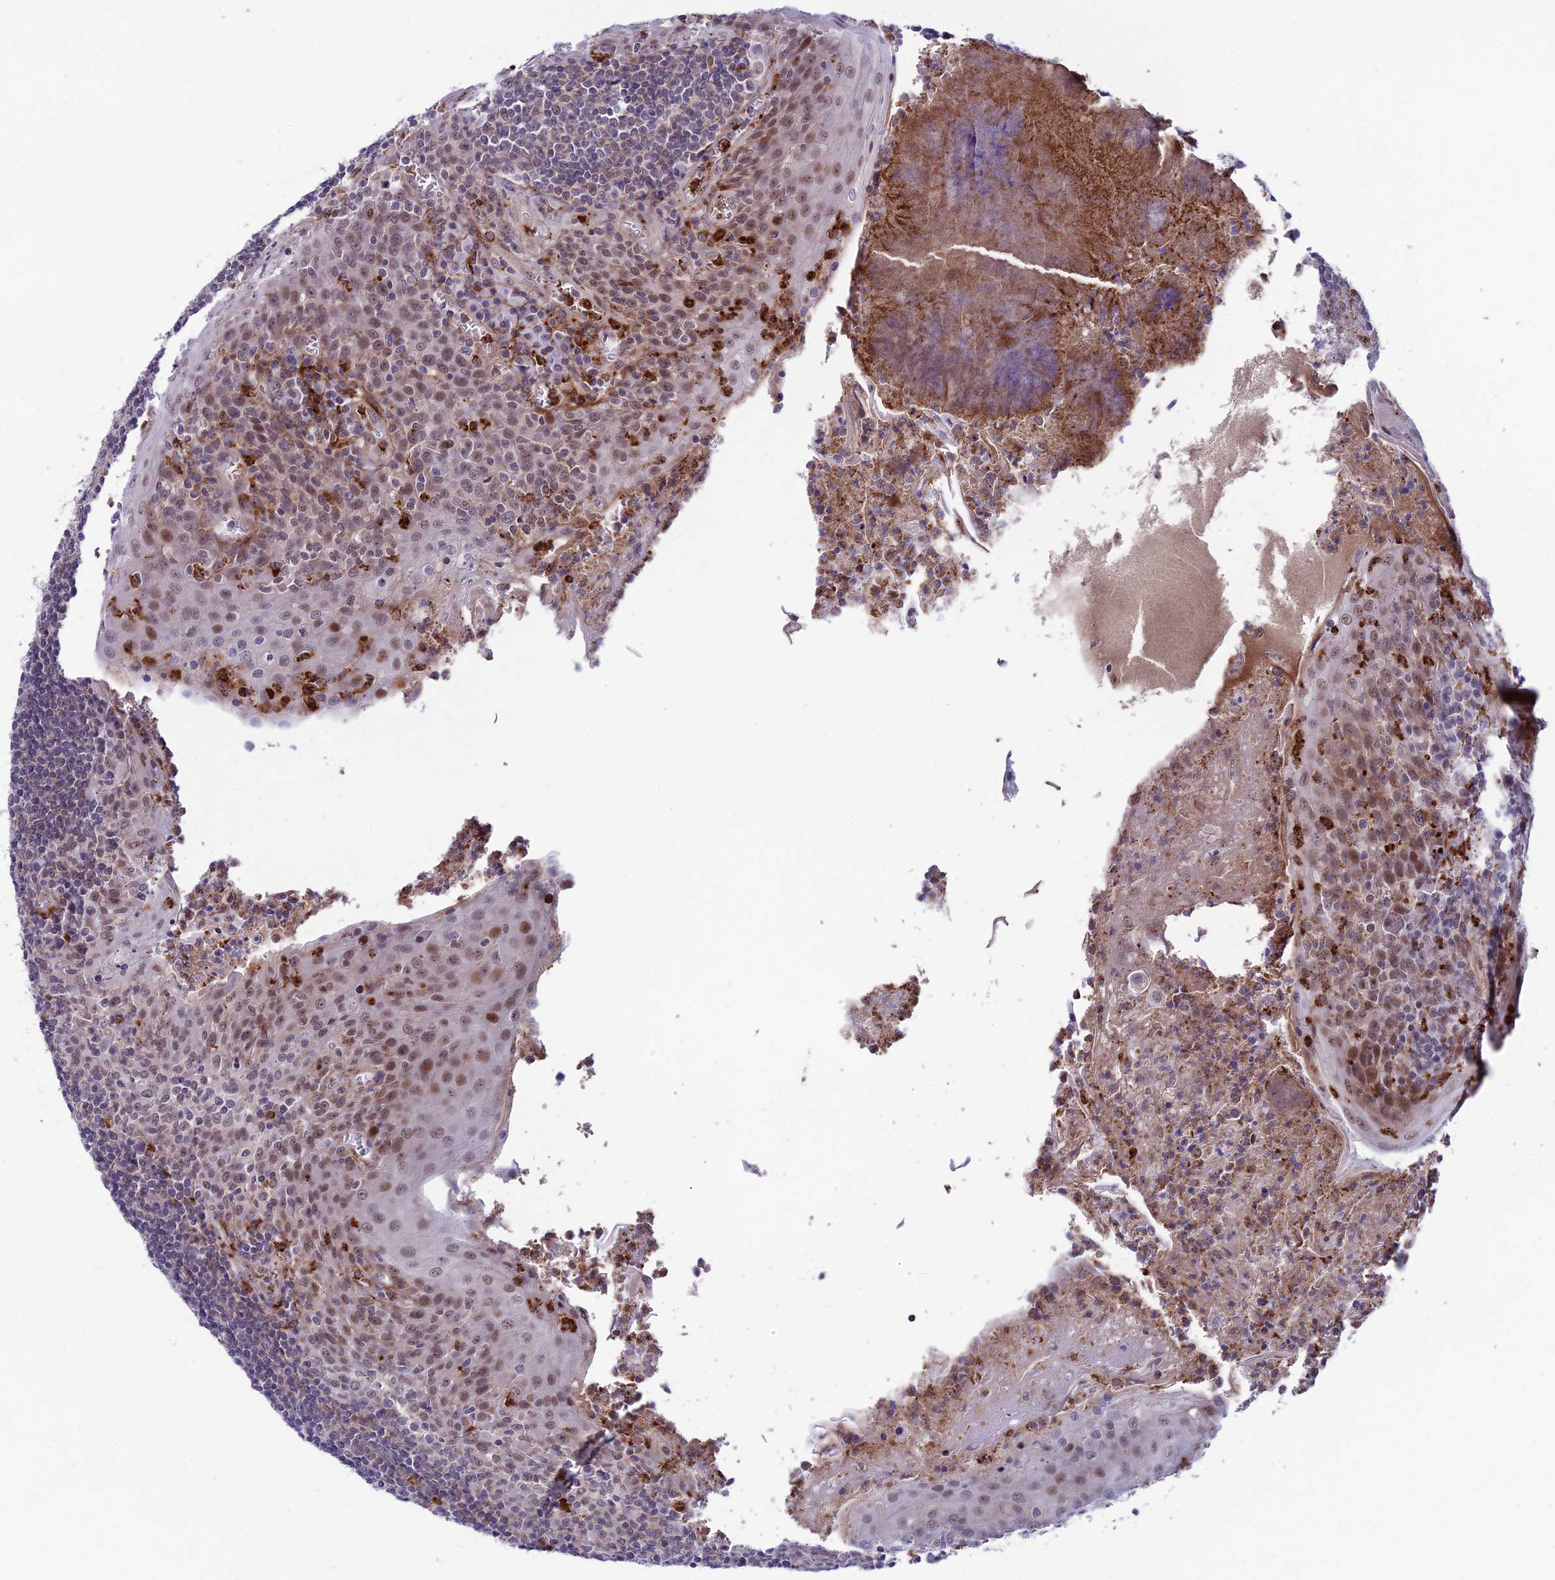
{"staining": {"intensity": "weak", "quantity": "<25%", "location": "nuclear"}, "tissue": "tonsil", "cell_type": "Germinal center cells", "image_type": "normal", "snomed": [{"axis": "morphology", "description": "Normal tissue, NOS"}, {"axis": "topography", "description": "Tonsil"}], "caption": "The image reveals no significant positivity in germinal center cells of tonsil. The staining is performed using DAB brown chromogen with nuclei counter-stained in using hematoxylin.", "gene": "COL6A6", "patient": {"sex": "male", "age": 27}}